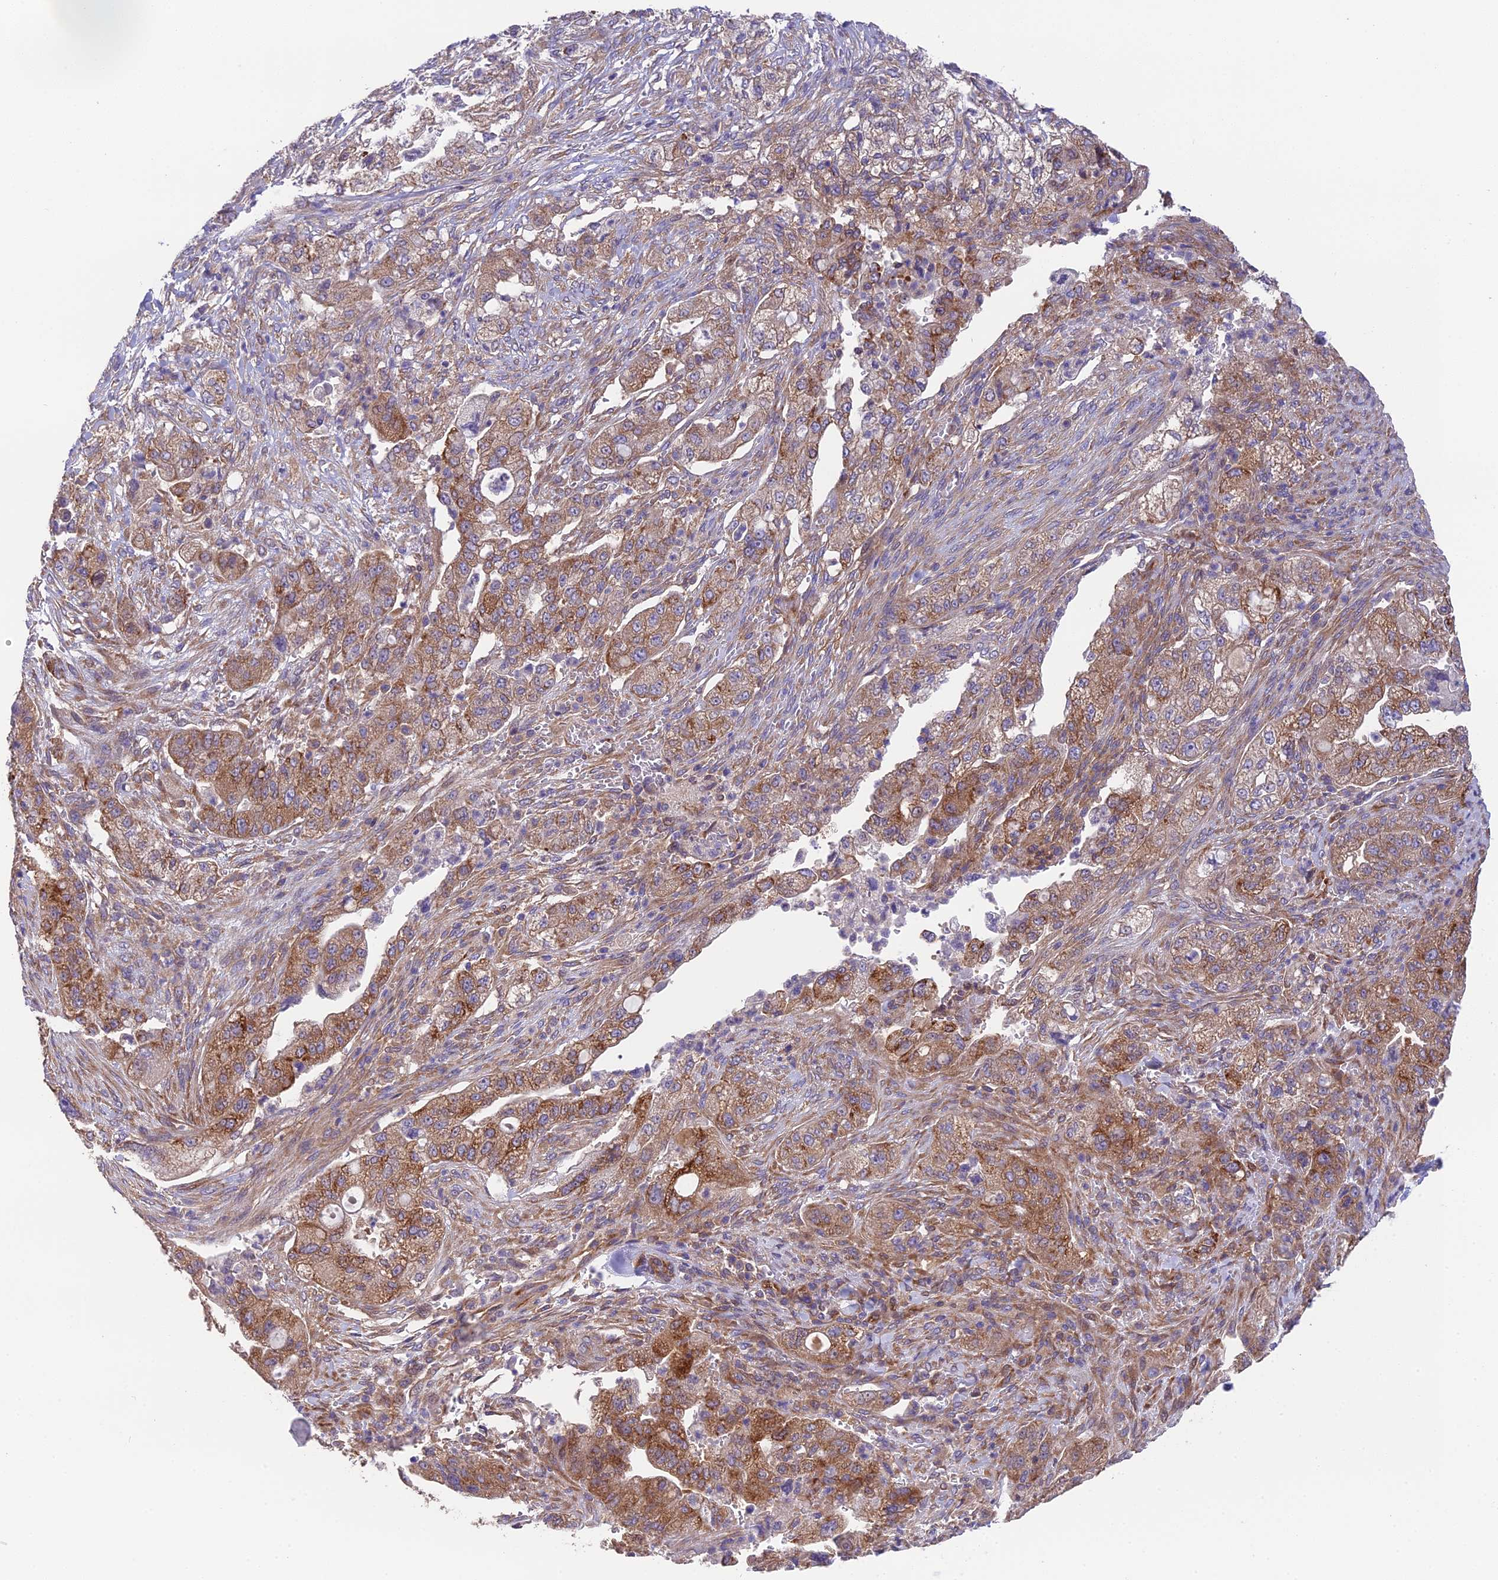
{"staining": {"intensity": "moderate", "quantity": ">75%", "location": "cytoplasmic/membranous"}, "tissue": "pancreatic cancer", "cell_type": "Tumor cells", "image_type": "cancer", "snomed": [{"axis": "morphology", "description": "Adenocarcinoma, NOS"}, {"axis": "topography", "description": "Pancreas"}], "caption": "Immunohistochemical staining of pancreatic adenocarcinoma shows medium levels of moderate cytoplasmic/membranous protein positivity in approximately >75% of tumor cells. Nuclei are stained in blue.", "gene": "BLOC1S4", "patient": {"sex": "female", "age": 78}}